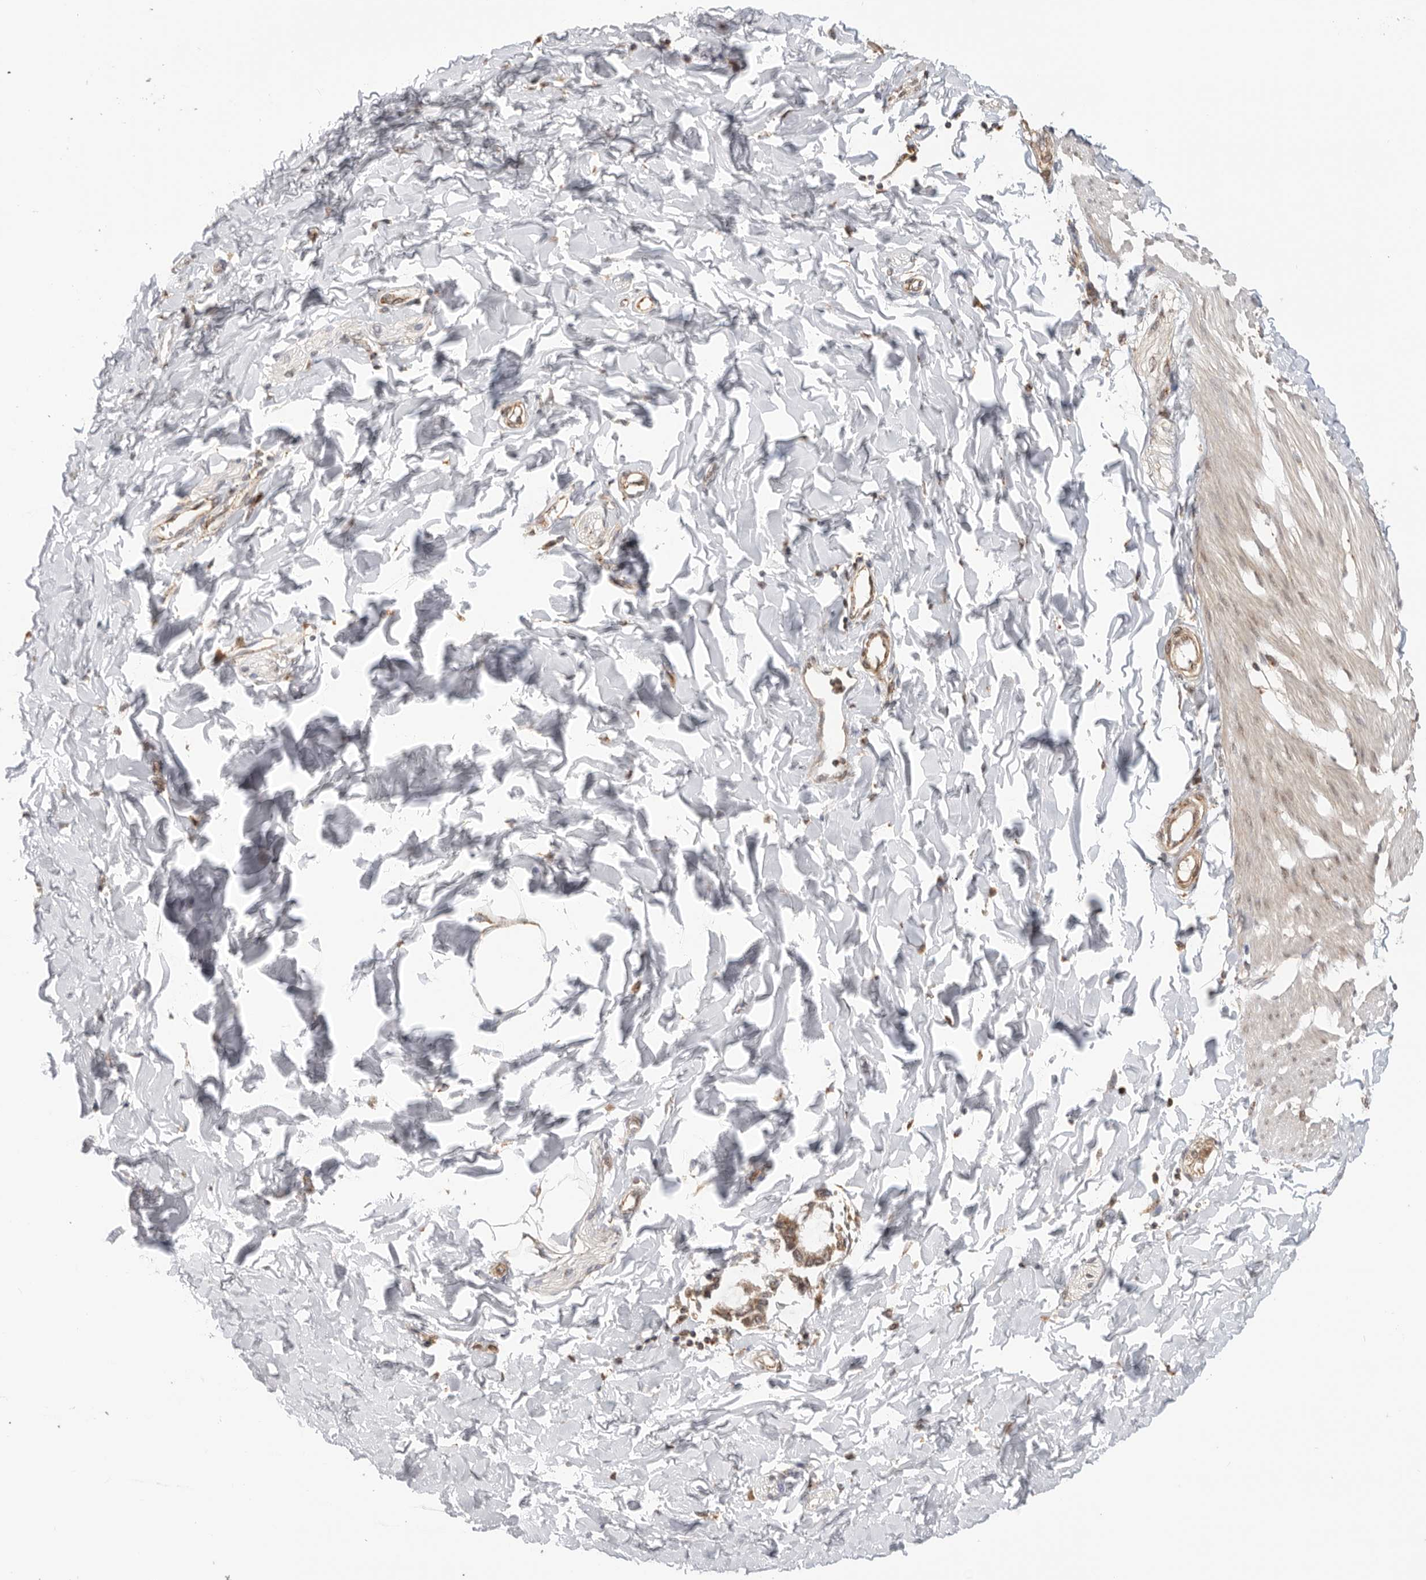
{"staining": {"intensity": "weak", "quantity": "25%-75%", "location": "cytoplasmic/membranous,nuclear"}, "tissue": "smooth muscle", "cell_type": "Smooth muscle cells", "image_type": "normal", "snomed": [{"axis": "morphology", "description": "Normal tissue, NOS"}, {"axis": "morphology", "description": "Adenocarcinoma, NOS"}, {"axis": "topography", "description": "Smooth muscle"}, {"axis": "topography", "description": "Colon"}], "caption": "Weak cytoplasmic/membranous,nuclear expression is present in about 25%-75% of smooth muscle cells in normal smooth muscle. Nuclei are stained in blue.", "gene": "DCAF8", "patient": {"sex": "male", "age": 14}}